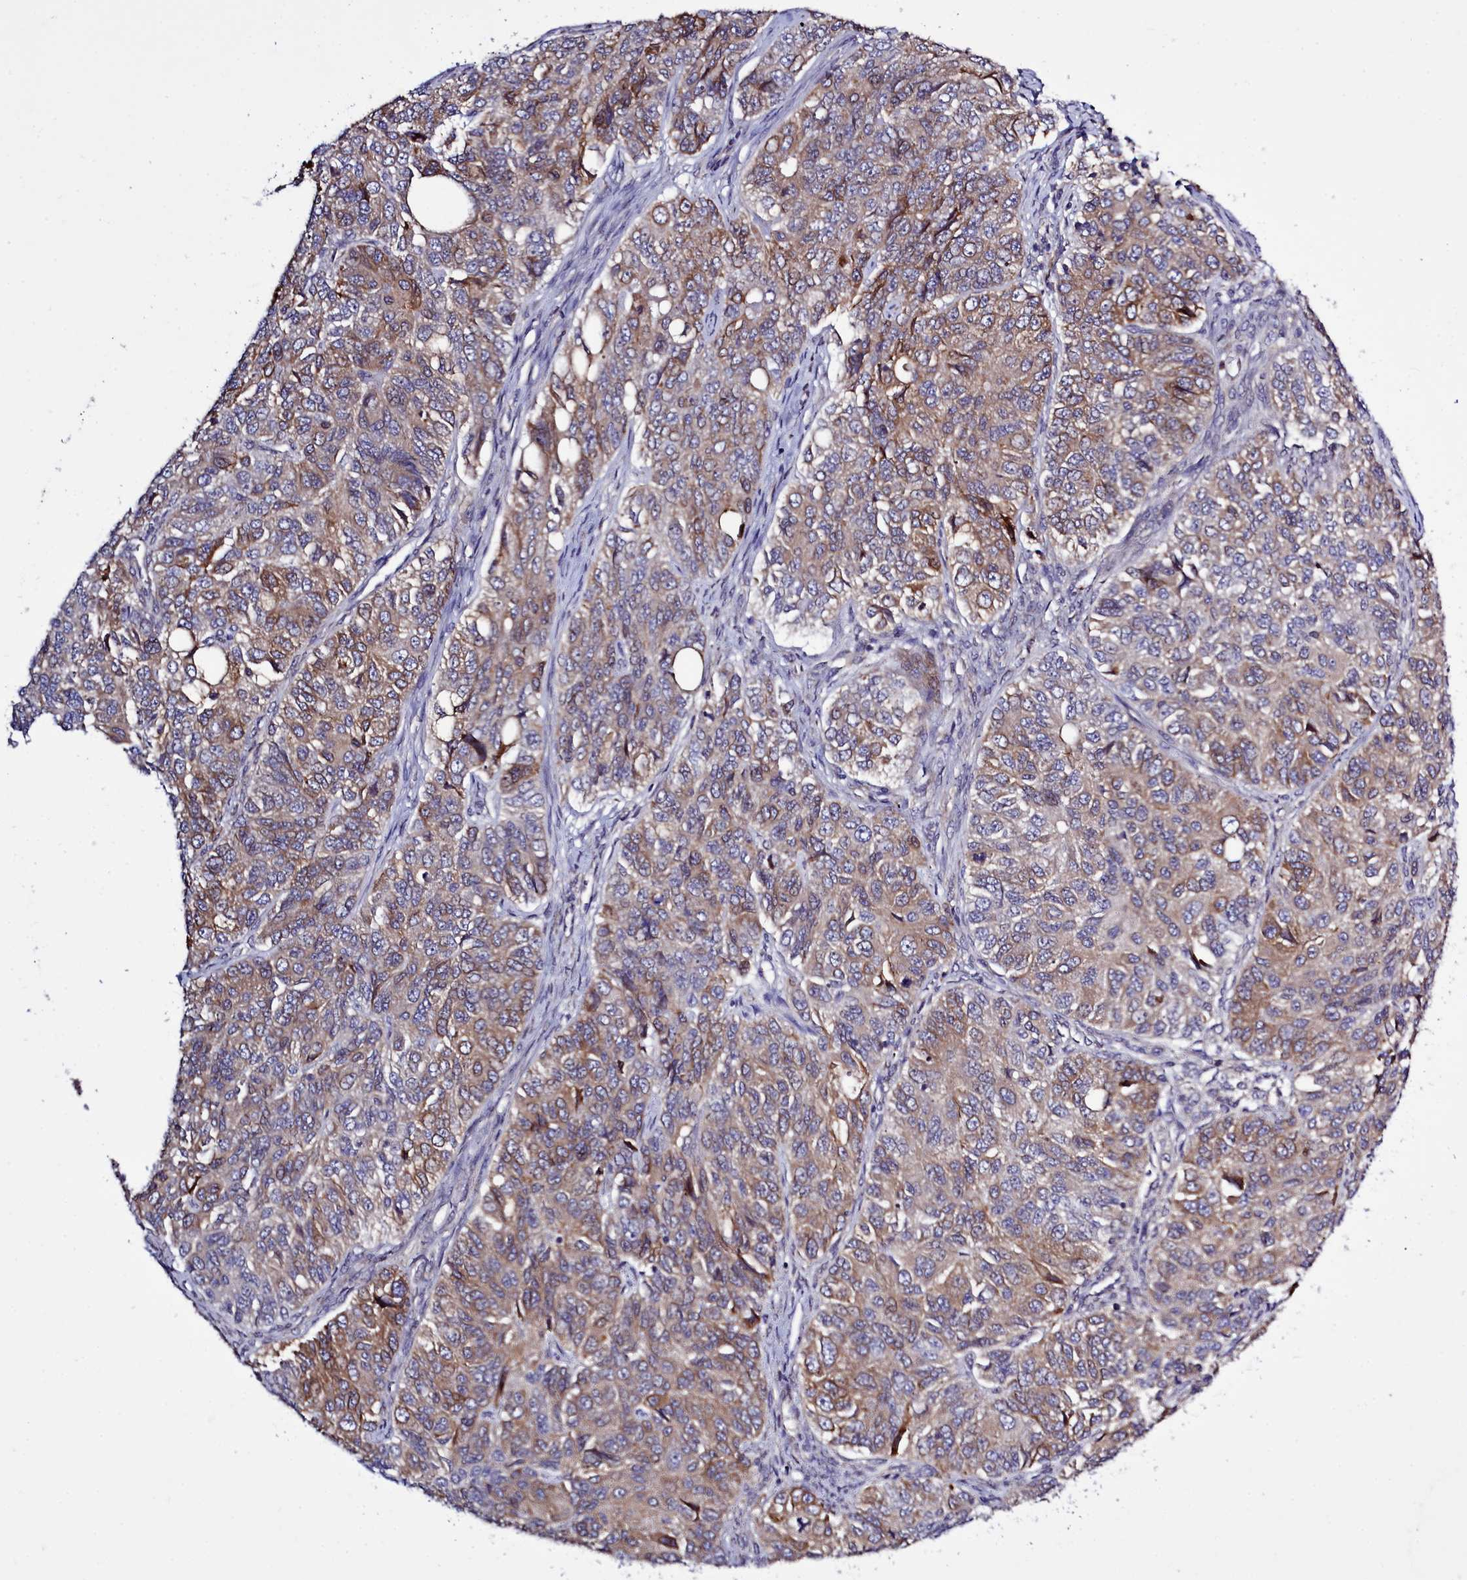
{"staining": {"intensity": "moderate", "quantity": "25%-75%", "location": "cytoplasmic/membranous"}, "tissue": "ovarian cancer", "cell_type": "Tumor cells", "image_type": "cancer", "snomed": [{"axis": "morphology", "description": "Carcinoma, endometroid"}, {"axis": "topography", "description": "Ovary"}], "caption": "There is medium levels of moderate cytoplasmic/membranous staining in tumor cells of ovarian cancer, as demonstrated by immunohistochemical staining (brown color).", "gene": "RAPGEF4", "patient": {"sex": "female", "age": 51}}